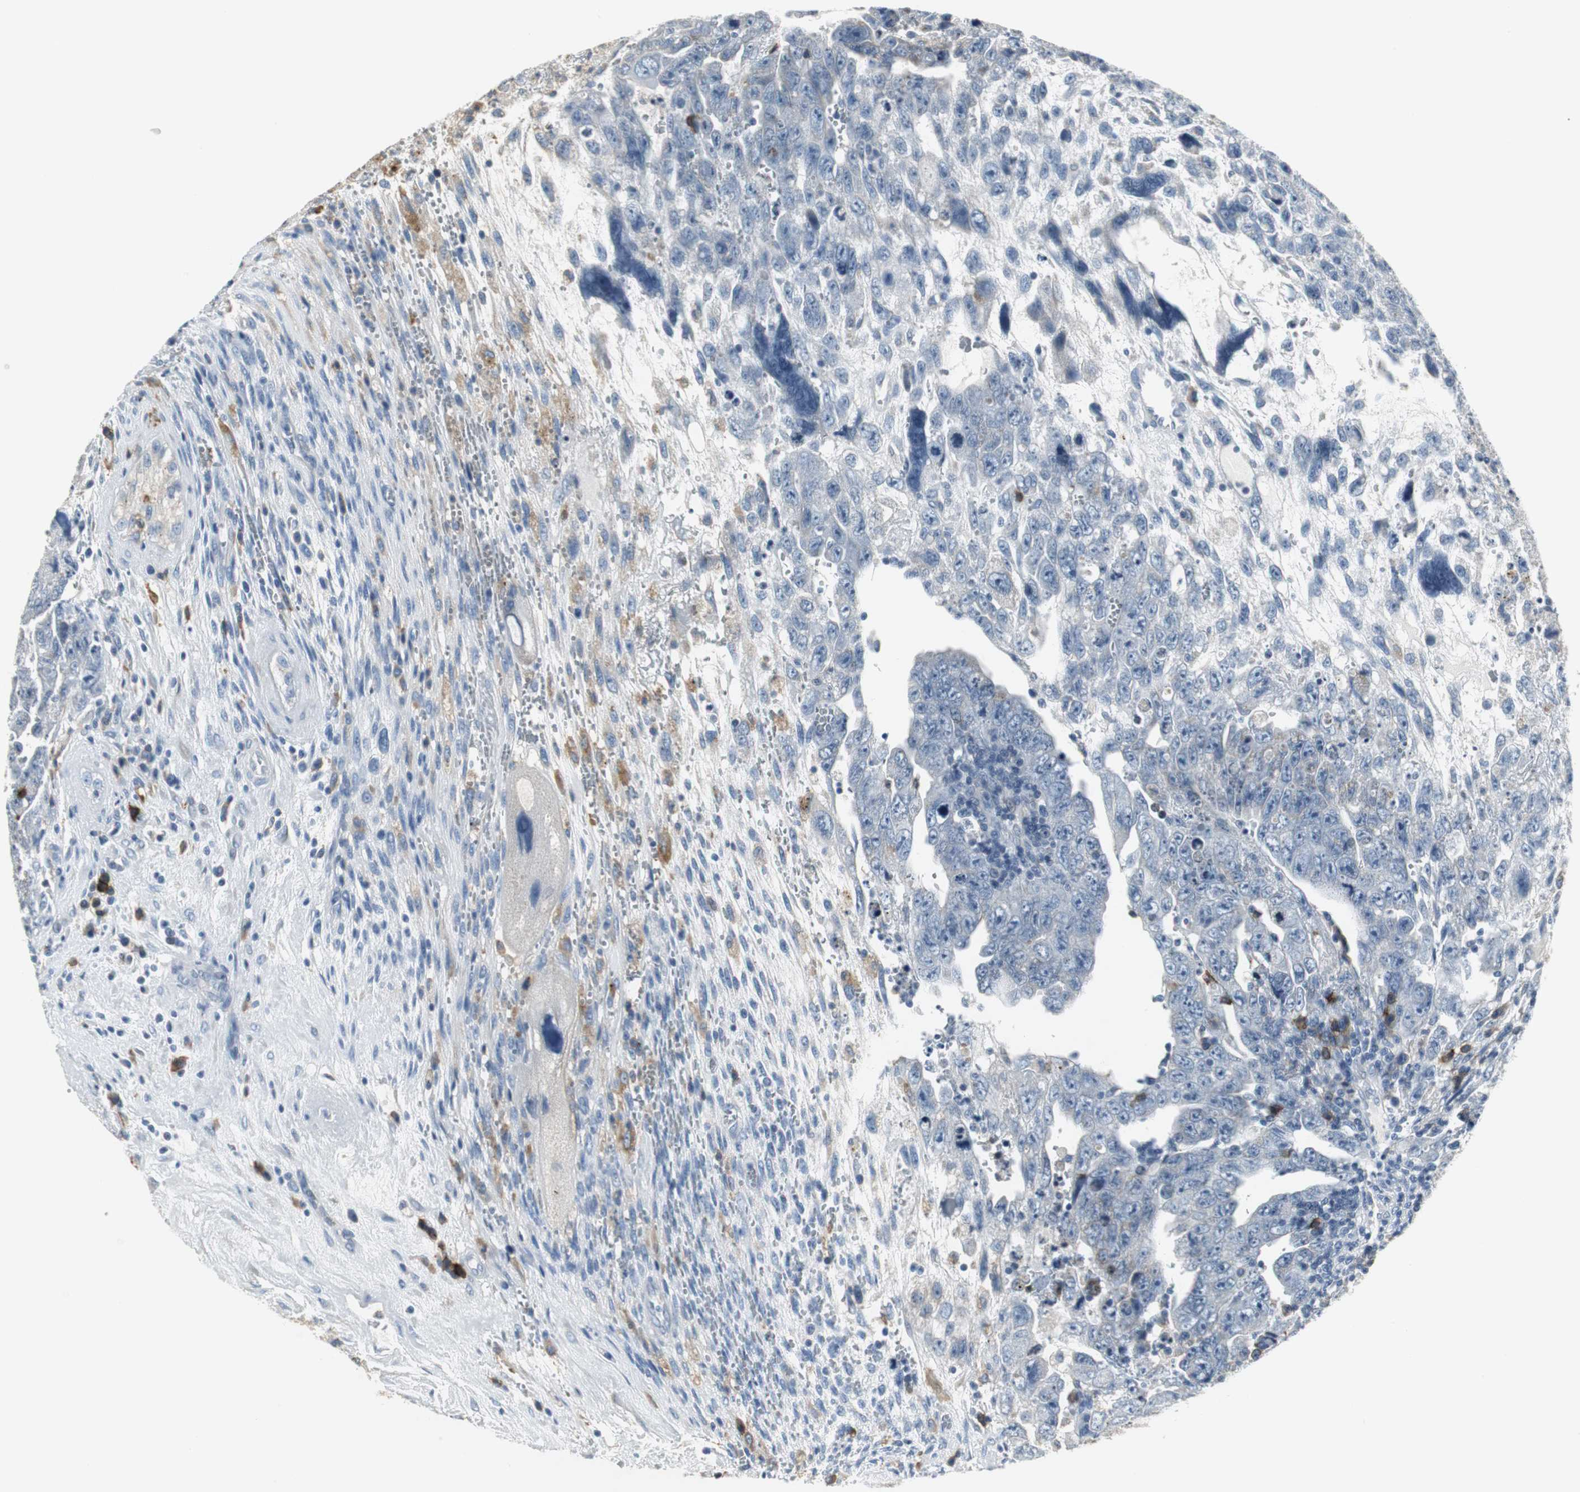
{"staining": {"intensity": "negative", "quantity": "none", "location": "none"}, "tissue": "testis cancer", "cell_type": "Tumor cells", "image_type": "cancer", "snomed": [{"axis": "morphology", "description": "Carcinoma, Embryonal, NOS"}, {"axis": "topography", "description": "Testis"}], "caption": "Testis cancer (embryonal carcinoma) stained for a protein using IHC displays no staining tumor cells.", "gene": "SLC2A5", "patient": {"sex": "male", "age": 28}}